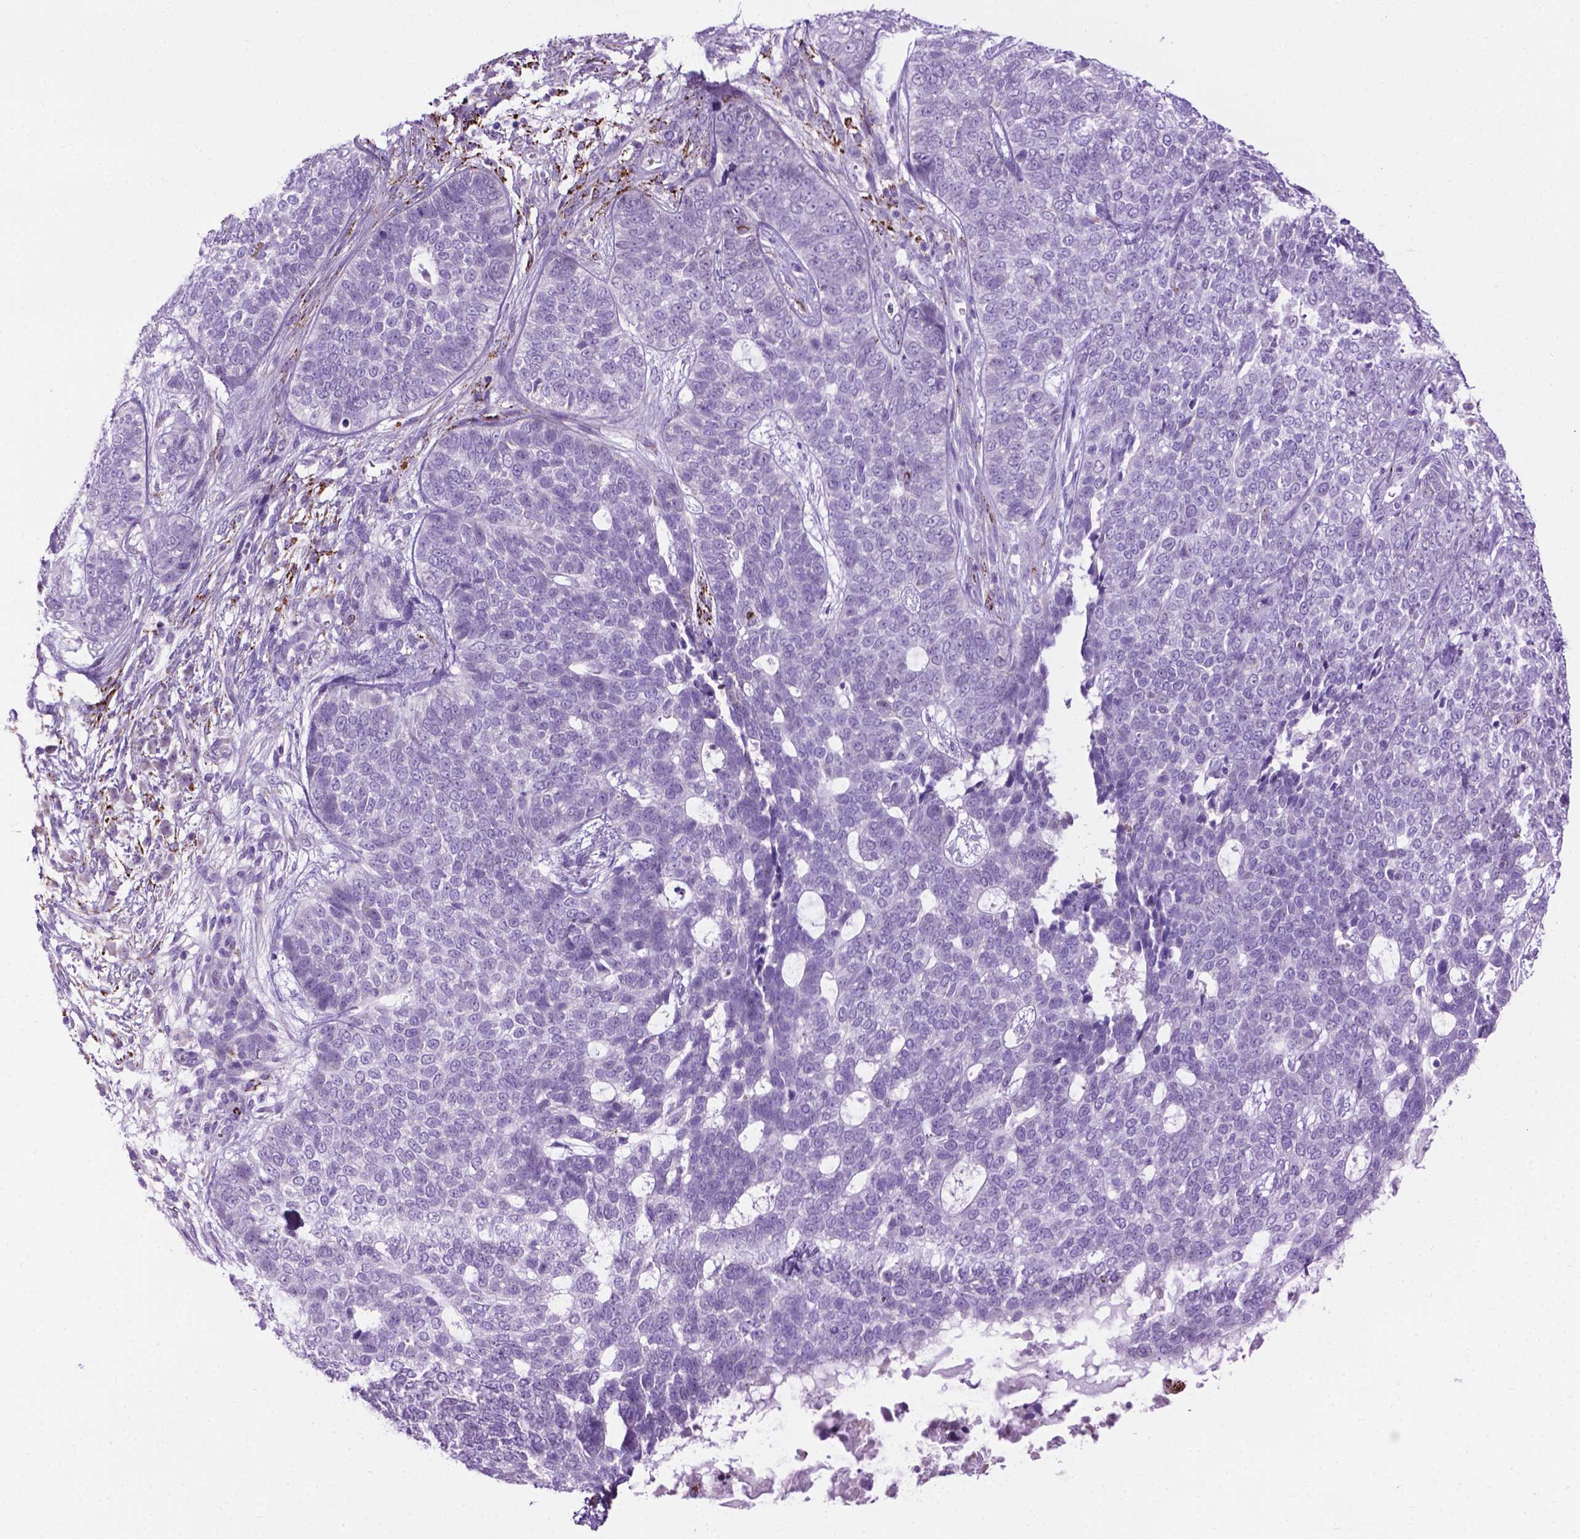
{"staining": {"intensity": "negative", "quantity": "none", "location": "none"}, "tissue": "skin cancer", "cell_type": "Tumor cells", "image_type": "cancer", "snomed": [{"axis": "morphology", "description": "Basal cell carcinoma"}, {"axis": "topography", "description": "Skin"}], "caption": "An image of human skin cancer is negative for staining in tumor cells.", "gene": "TMEM132E", "patient": {"sex": "female", "age": 69}}